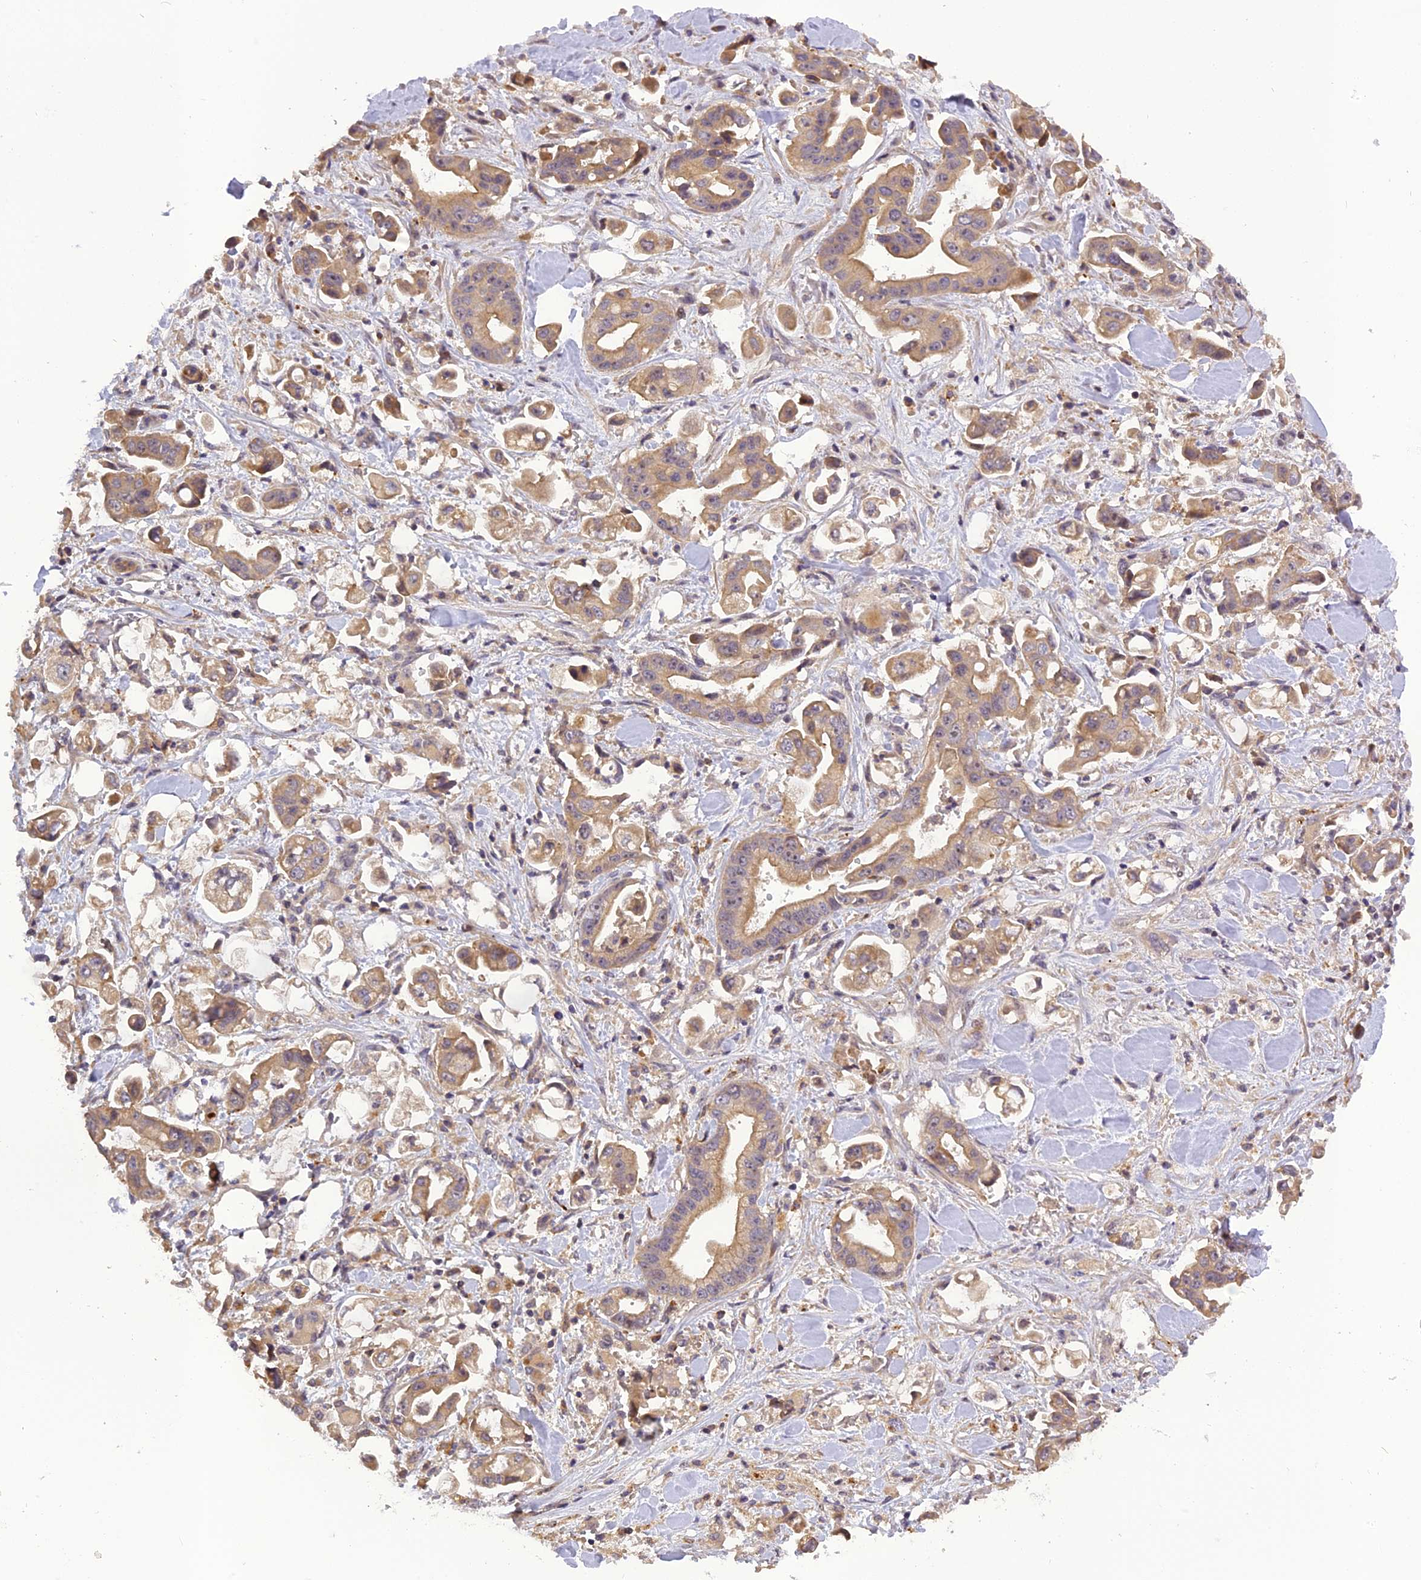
{"staining": {"intensity": "weak", "quantity": ">75%", "location": "cytoplasmic/membranous"}, "tissue": "stomach cancer", "cell_type": "Tumor cells", "image_type": "cancer", "snomed": [{"axis": "morphology", "description": "Adenocarcinoma, NOS"}, {"axis": "topography", "description": "Stomach"}], "caption": "Human stomach cancer stained with a protein marker reveals weak staining in tumor cells.", "gene": "FNIP2", "patient": {"sex": "male", "age": 62}}